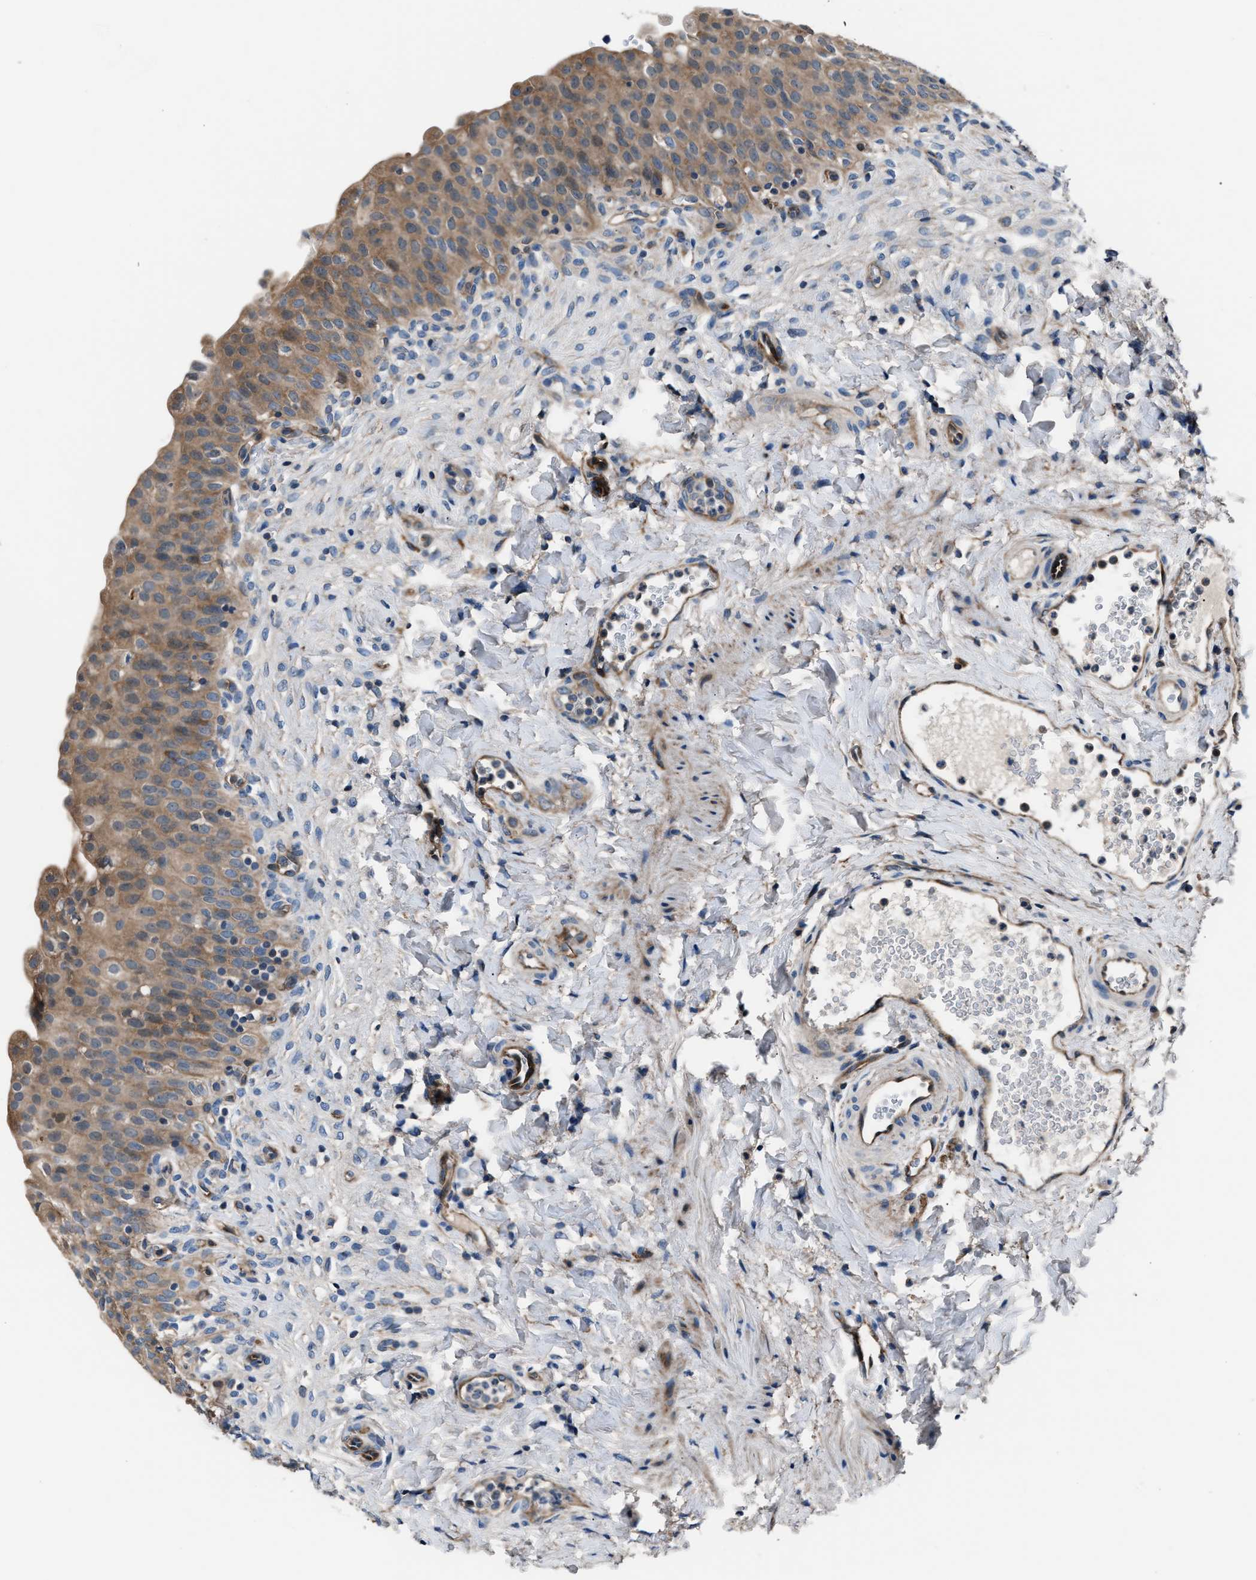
{"staining": {"intensity": "moderate", "quantity": ">75%", "location": "cytoplasmic/membranous"}, "tissue": "urinary bladder", "cell_type": "Urothelial cells", "image_type": "normal", "snomed": [{"axis": "morphology", "description": "Urothelial carcinoma, High grade"}, {"axis": "topography", "description": "Urinary bladder"}], "caption": "DAB (3,3'-diaminobenzidine) immunohistochemical staining of benign urinary bladder demonstrates moderate cytoplasmic/membranous protein staining in approximately >75% of urothelial cells.", "gene": "ENSG00000281039", "patient": {"sex": "male", "age": 46}}